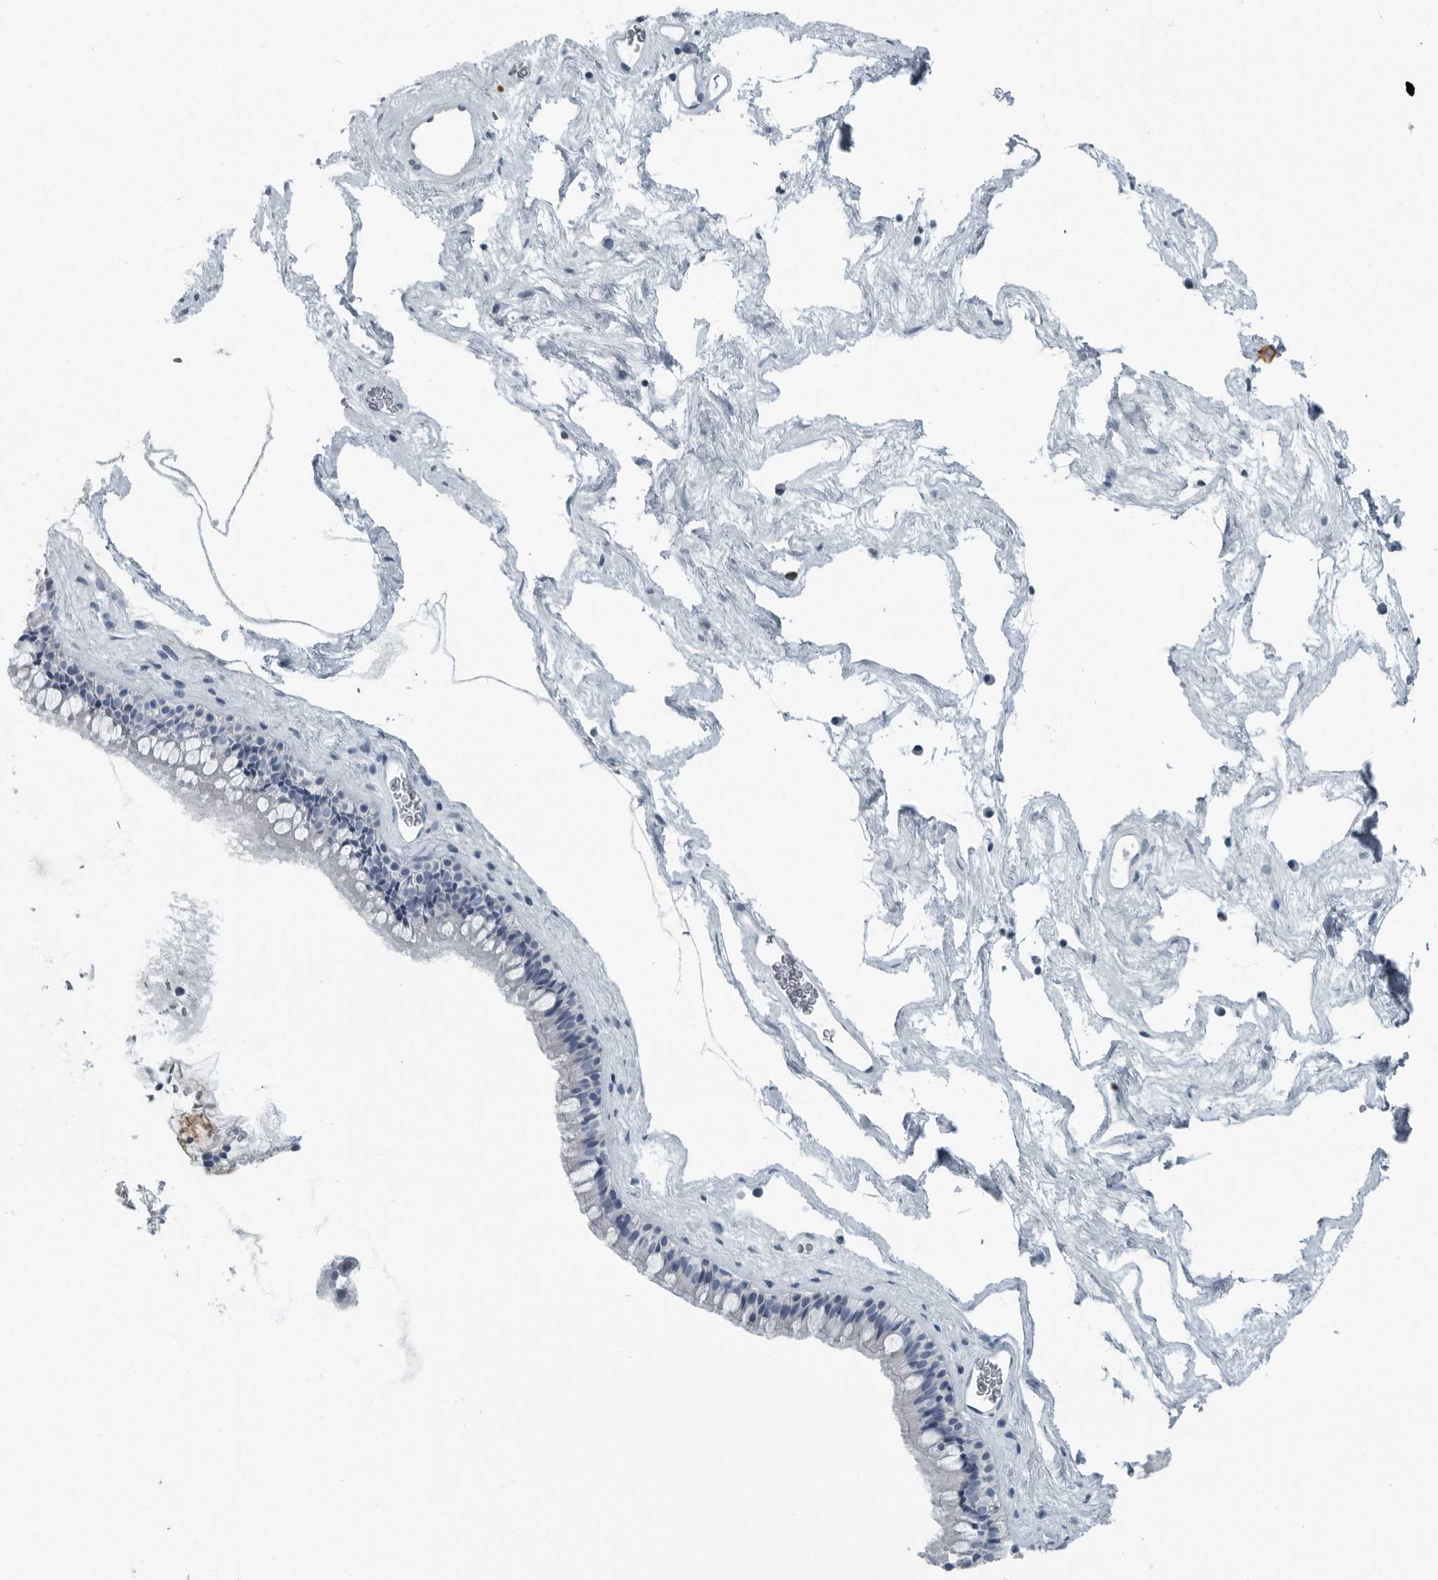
{"staining": {"intensity": "negative", "quantity": "none", "location": "none"}, "tissue": "nasopharynx", "cell_type": "Respiratory epithelial cells", "image_type": "normal", "snomed": [{"axis": "morphology", "description": "Normal tissue, NOS"}, {"axis": "morphology", "description": "Inflammation, NOS"}, {"axis": "topography", "description": "Nasopharynx"}], "caption": "Image shows no protein expression in respiratory epithelial cells of benign nasopharynx.", "gene": "ZPBP2", "patient": {"sex": "male", "age": 48}}